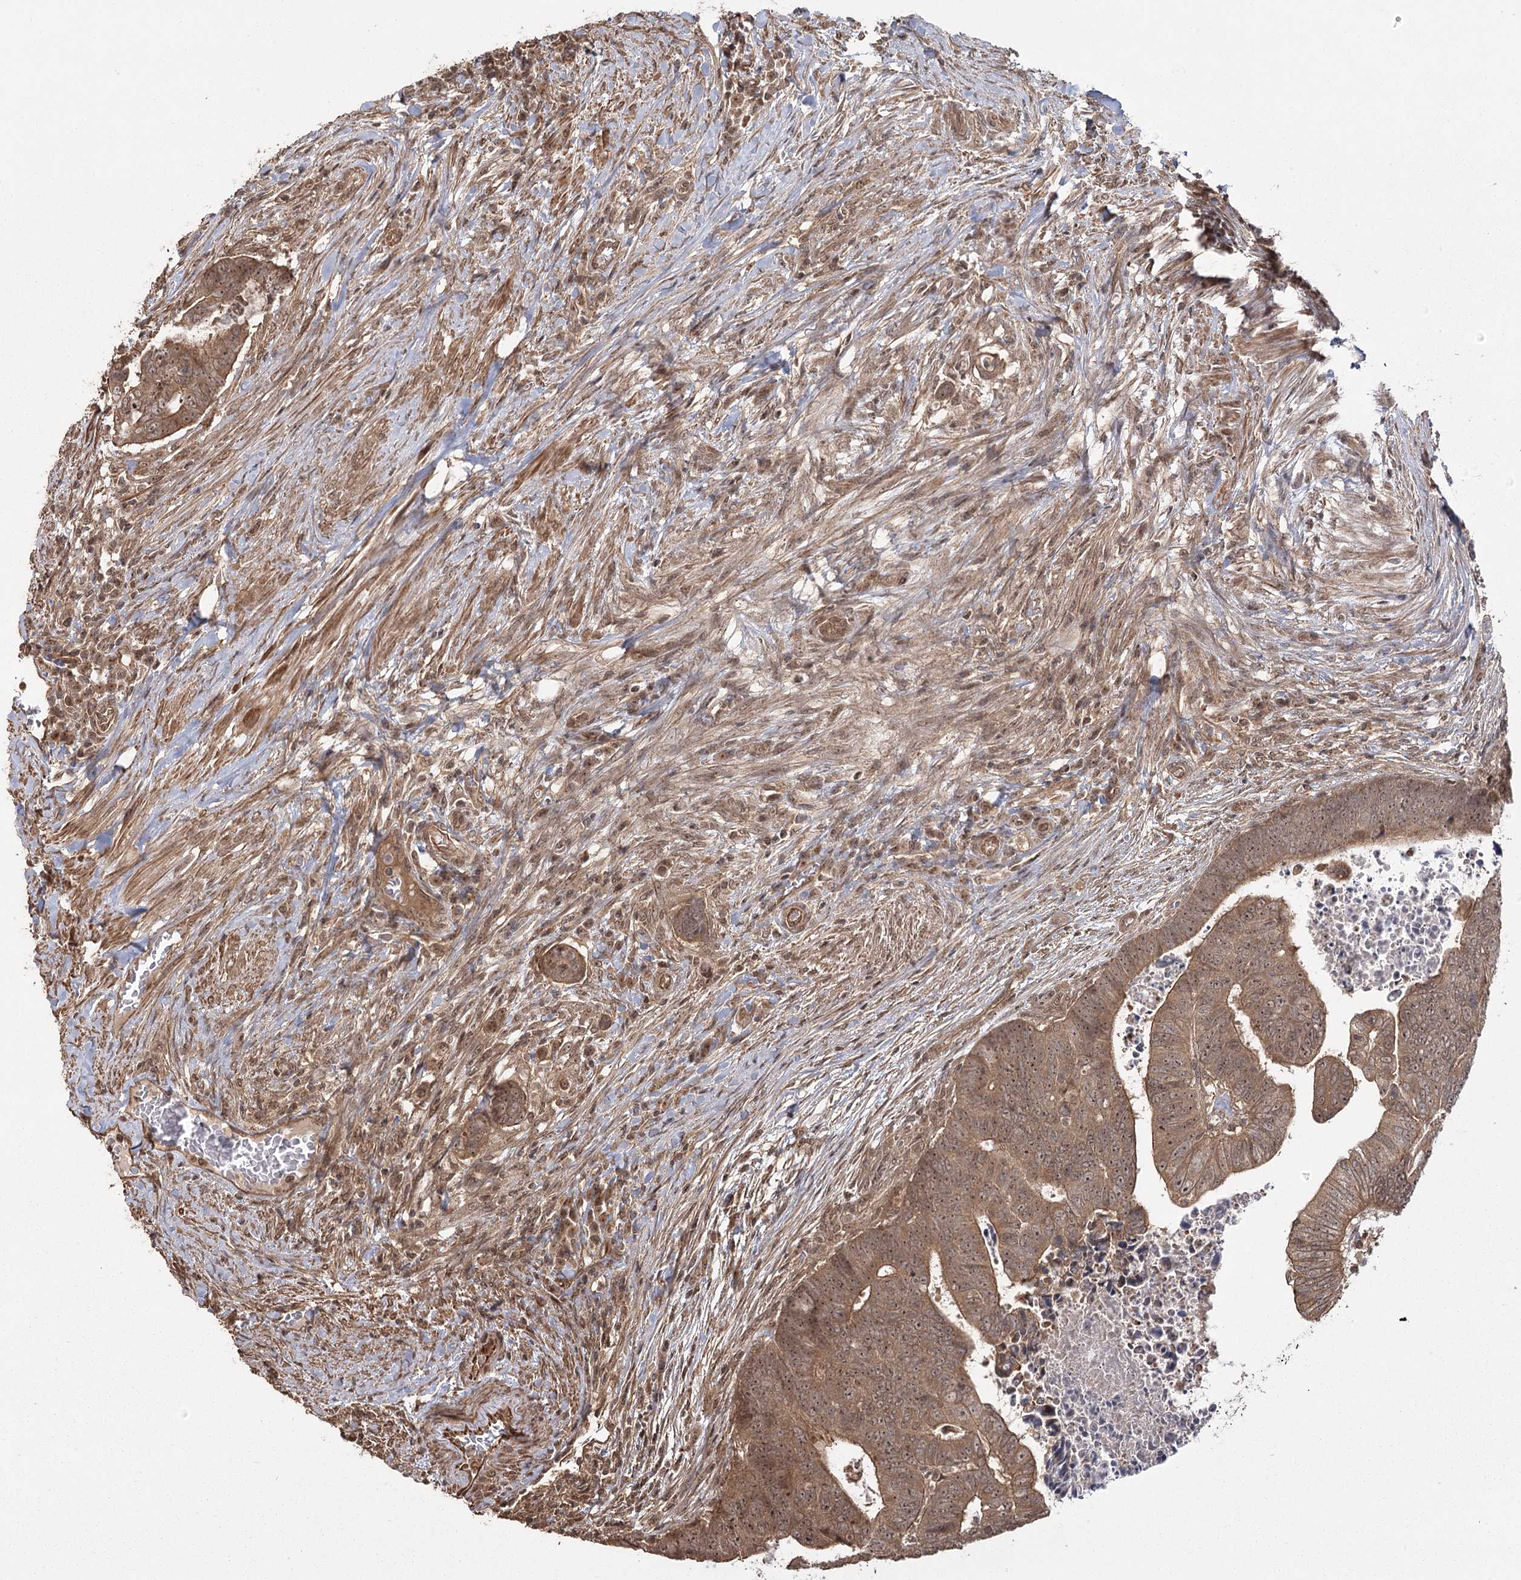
{"staining": {"intensity": "moderate", "quantity": ">75%", "location": "cytoplasmic/membranous,nuclear"}, "tissue": "colorectal cancer", "cell_type": "Tumor cells", "image_type": "cancer", "snomed": [{"axis": "morphology", "description": "Normal tissue, NOS"}, {"axis": "morphology", "description": "Adenocarcinoma, NOS"}, {"axis": "topography", "description": "Rectum"}], "caption": "The photomicrograph exhibits a brown stain indicating the presence of a protein in the cytoplasmic/membranous and nuclear of tumor cells in colorectal adenocarcinoma.", "gene": "R3HDM2", "patient": {"sex": "female", "age": 65}}